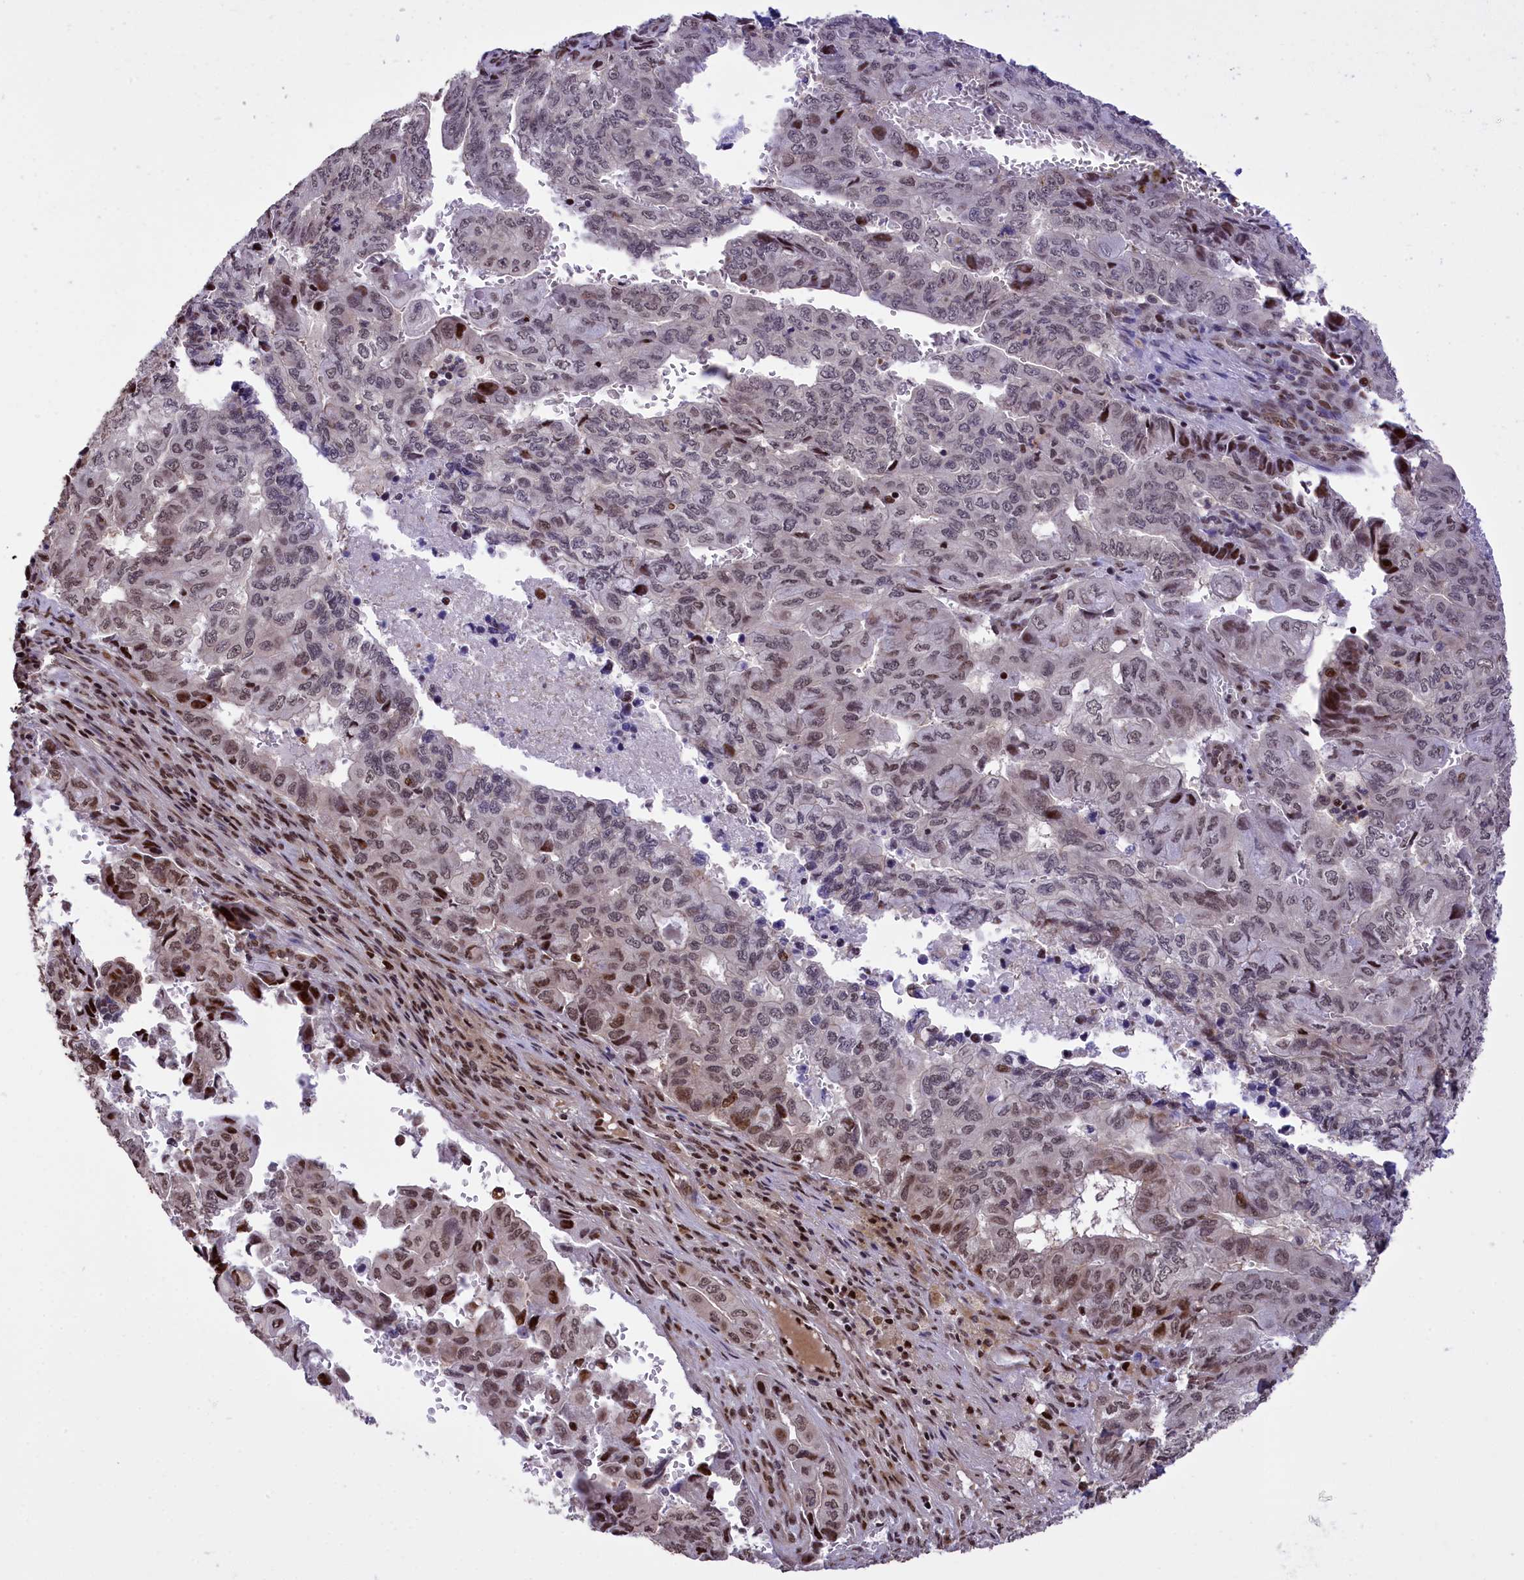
{"staining": {"intensity": "moderate", "quantity": "25%-75%", "location": "nuclear"}, "tissue": "pancreatic cancer", "cell_type": "Tumor cells", "image_type": "cancer", "snomed": [{"axis": "morphology", "description": "Adenocarcinoma, NOS"}, {"axis": "topography", "description": "Pancreas"}], "caption": "Protein staining of pancreatic cancer tissue reveals moderate nuclear positivity in approximately 25%-75% of tumor cells.", "gene": "RELB", "patient": {"sex": "male", "age": 51}}